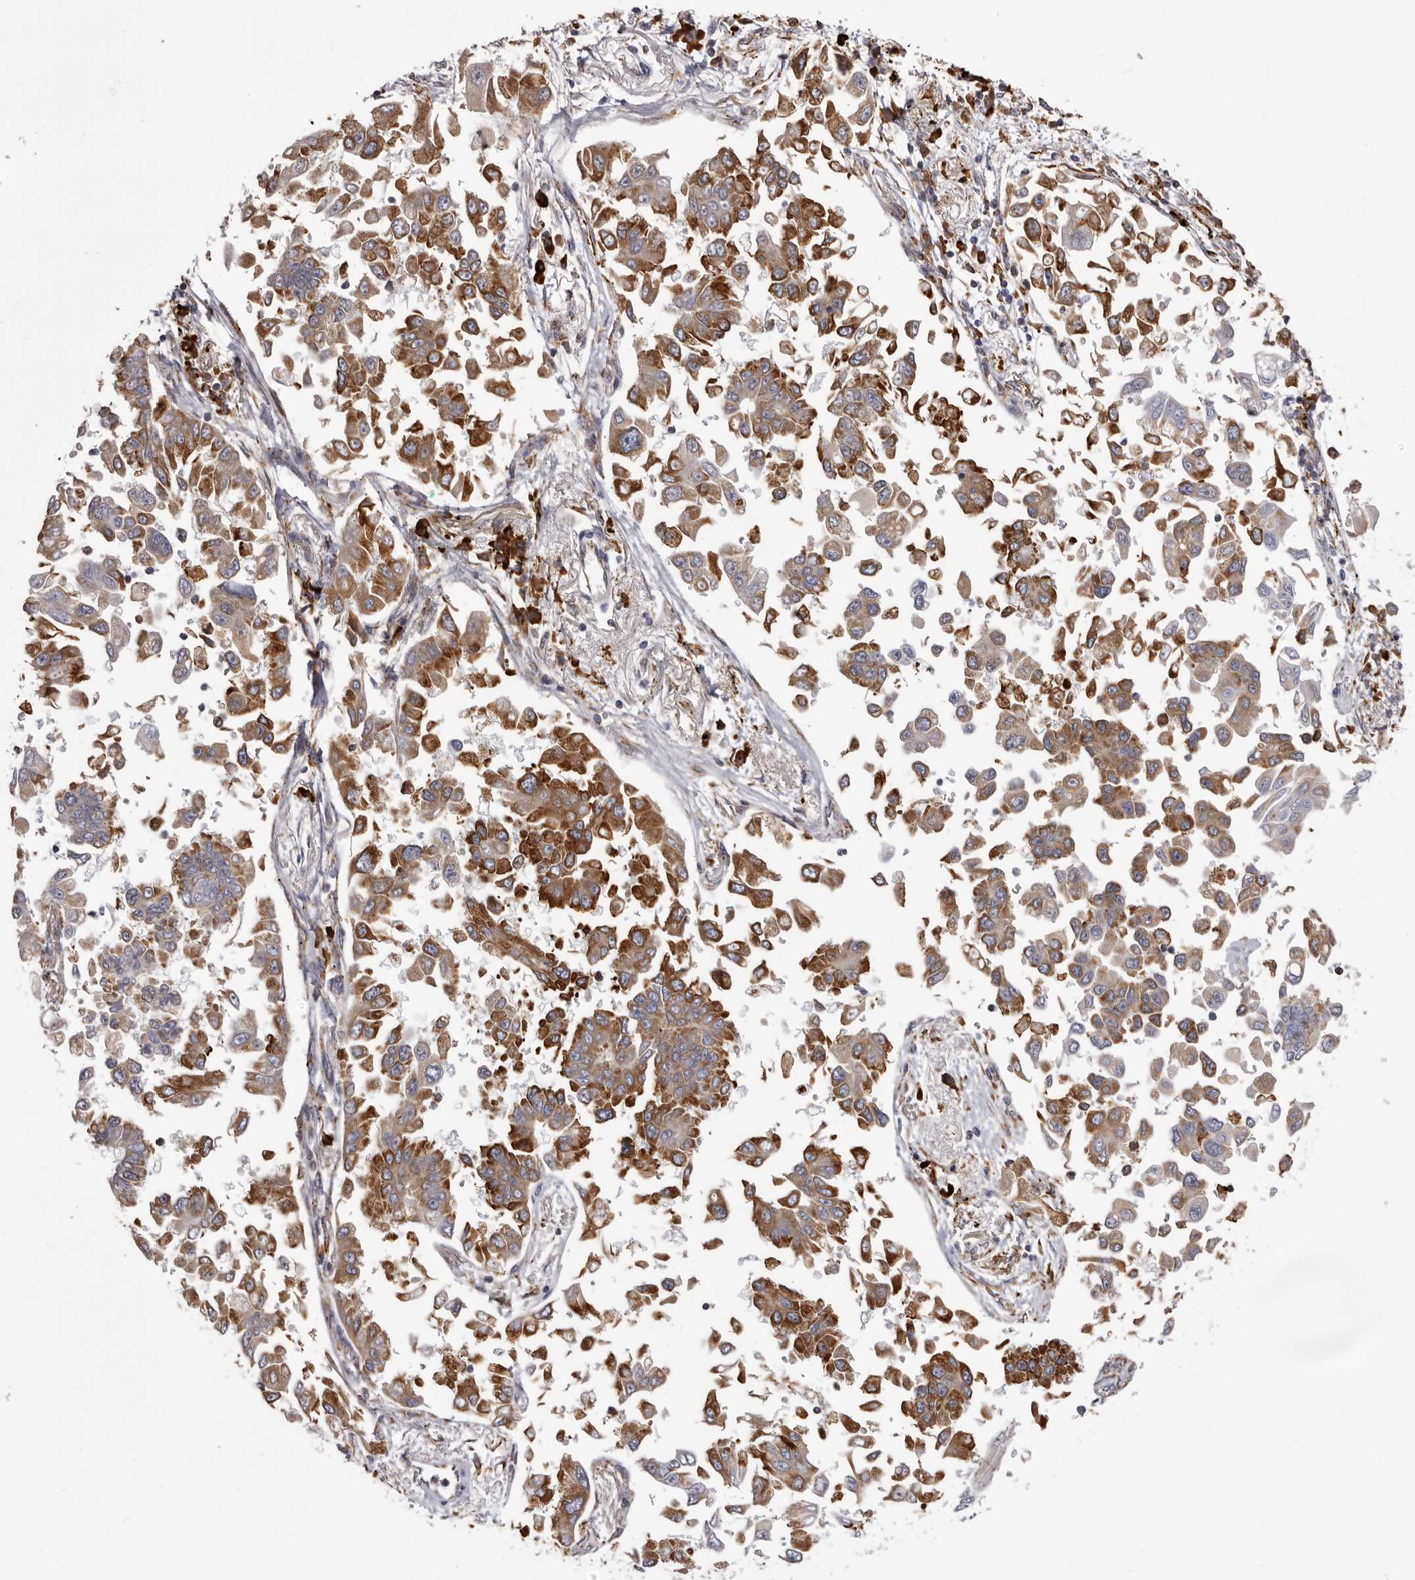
{"staining": {"intensity": "moderate", "quantity": ">75%", "location": "cytoplasmic/membranous"}, "tissue": "lung cancer", "cell_type": "Tumor cells", "image_type": "cancer", "snomed": [{"axis": "morphology", "description": "Adenocarcinoma, NOS"}, {"axis": "topography", "description": "Lung"}], "caption": "Adenocarcinoma (lung) stained for a protein displays moderate cytoplasmic/membranous positivity in tumor cells.", "gene": "QRSL1", "patient": {"sex": "female", "age": 67}}